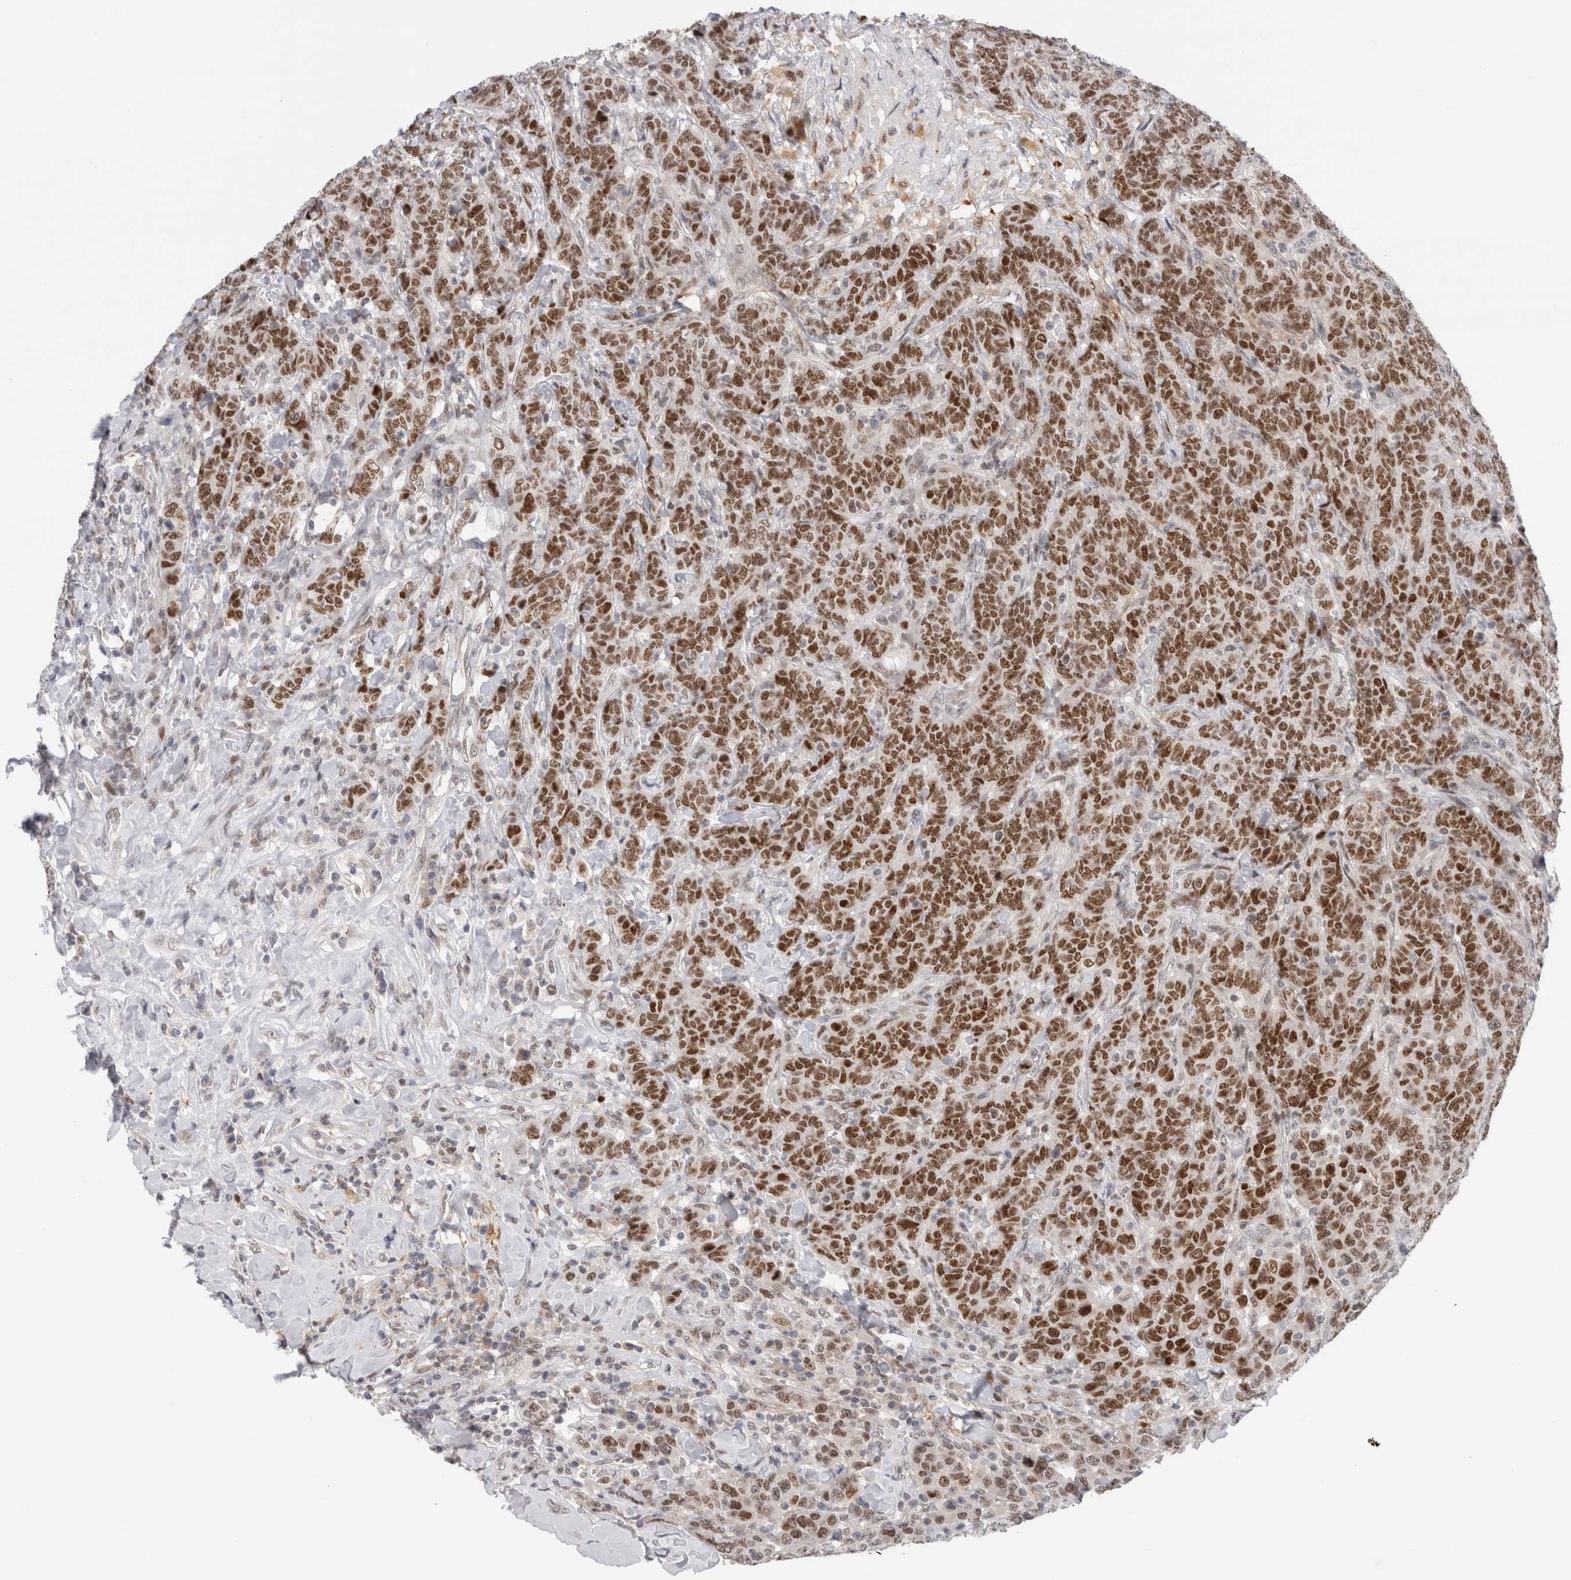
{"staining": {"intensity": "moderate", "quantity": ">75%", "location": "nuclear"}, "tissue": "breast cancer", "cell_type": "Tumor cells", "image_type": "cancer", "snomed": [{"axis": "morphology", "description": "Duct carcinoma"}, {"axis": "topography", "description": "Breast"}], "caption": "Tumor cells exhibit moderate nuclear positivity in approximately >75% of cells in infiltrating ductal carcinoma (breast).", "gene": "ZNF521", "patient": {"sex": "female", "age": 37}}